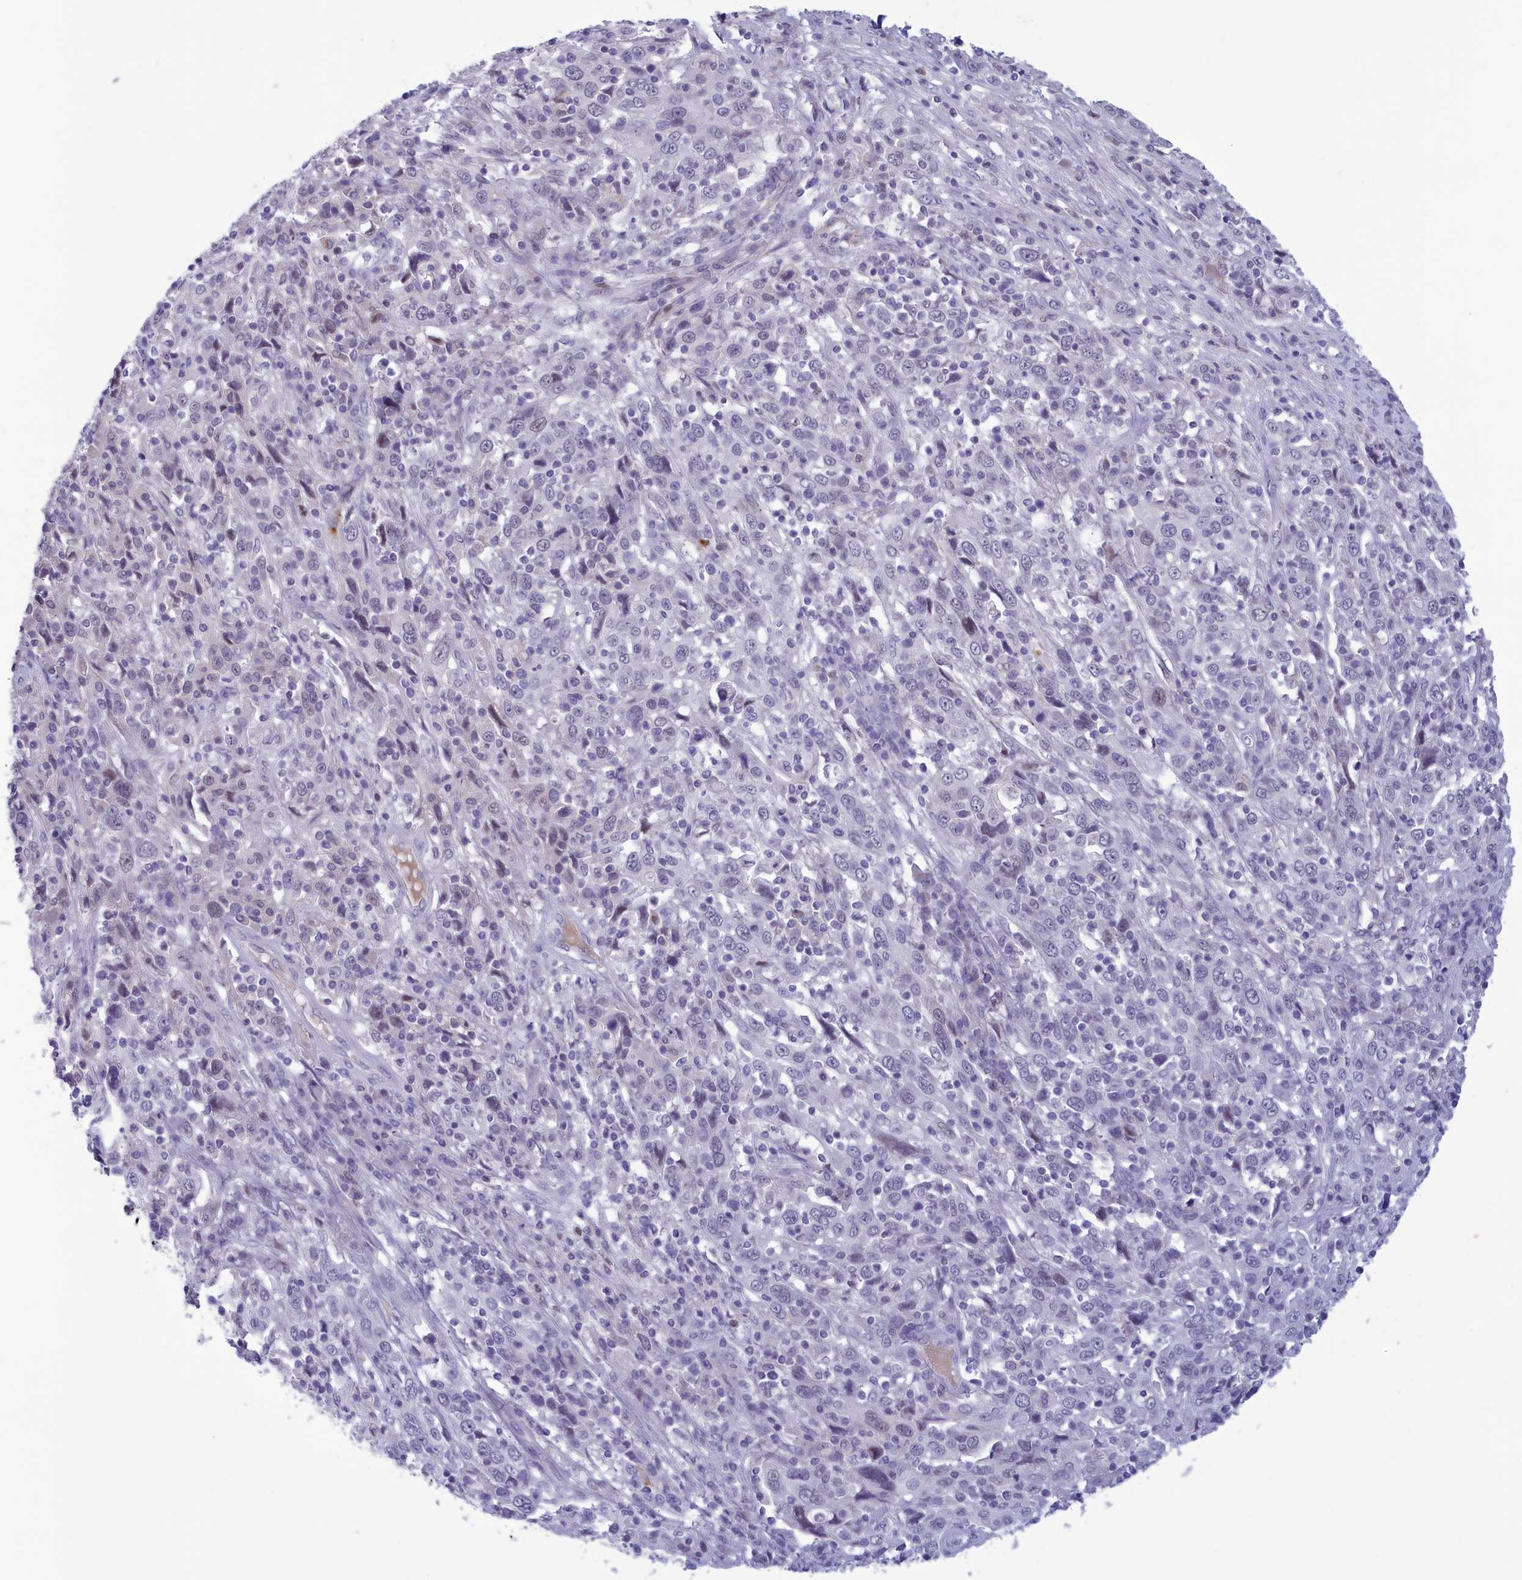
{"staining": {"intensity": "negative", "quantity": "none", "location": "none"}, "tissue": "cervical cancer", "cell_type": "Tumor cells", "image_type": "cancer", "snomed": [{"axis": "morphology", "description": "Squamous cell carcinoma, NOS"}, {"axis": "topography", "description": "Cervix"}], "caption": "High magnification brightfield microscopy of cervical squamous cell carcinoma stained with DAB (3,3'-diaminobenzidine) (brown) and counterstained with hematoxylin (blue): tumor cells show no significant positivity. (DAB IHC with hematoxylin counter stain).", "gene": "ELOA2", "patient": {"sex": "female", "age": 46}}